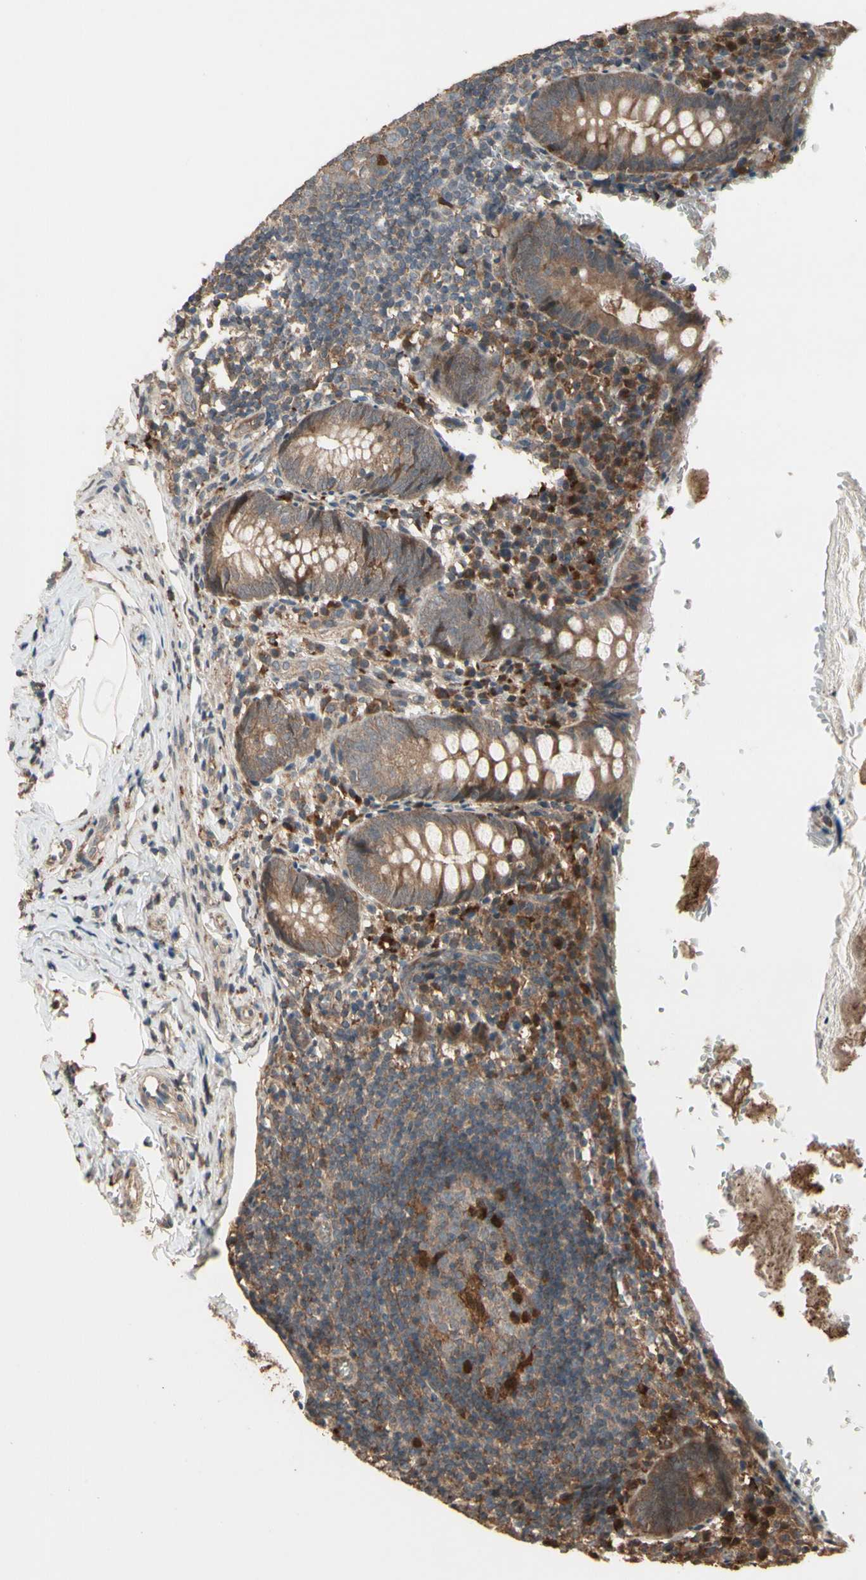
{"staining": {"intensity": "weak", "quantity": ">75%", "location": "cytoplasmic/membranous"}, "tissue": "appendix", "cell_type": "Glandular cells", "image_type": "normal", "snomed": [{"axis": "morphology", "description": "Normal tissue, NOS"}, {"axis": "topography", "description": "Appendix"}], "caption": "A high-resolution micrograph shows immunohistochemistry staining of unremarkable appendix, which exhibits weak cytoplasmic/membranous staining in approximately >75% of glandular cells. The staining was performed using DAB (3,3'-diaminobenzidine) to visualize the protein expression in brown, while the nuclei were stained in blue with hematoxylin (Magnification: 20x).", "gene": "CSF1R", "patient": {"sex": "female", "age": 10}}